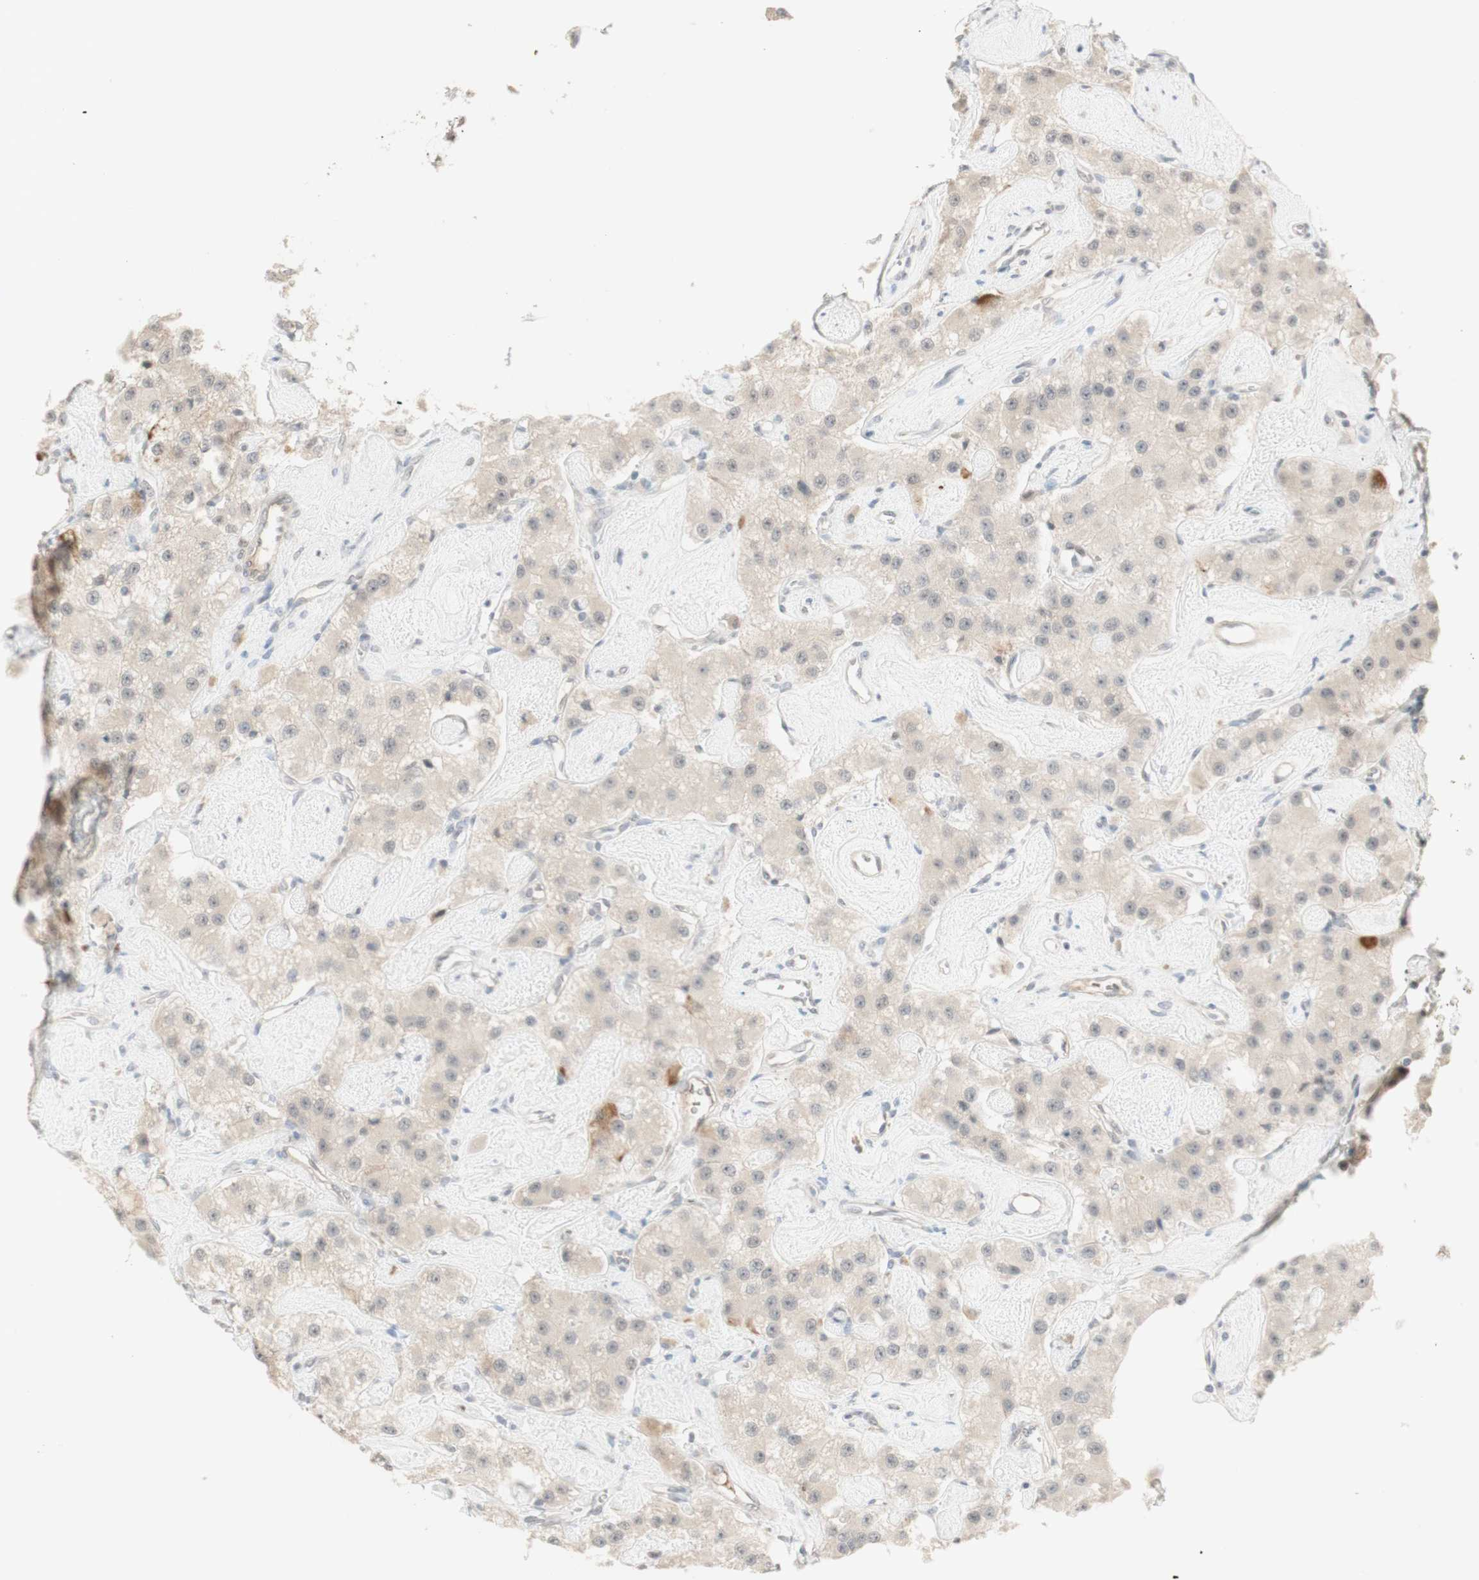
{"staining": {"intensity": "weak", "quantity": ">75%", "location": "nuclear"}, "tissue": "carcinoid", "cell_type": "Tumor cells", "image_type": "cancer", "snomed": [{"axis": "morphology", "description": "Carcinoid, malignant, NOS"}, {"axis": "topography", "description": "Pancreas"}], "caption": "A photomicrograph of carcinoid stained for a protein demonstrates weak nuclear brown staining in tumor cells.", "gene": "PLCD4", "patient": {"sex": "male", "age": 41}}